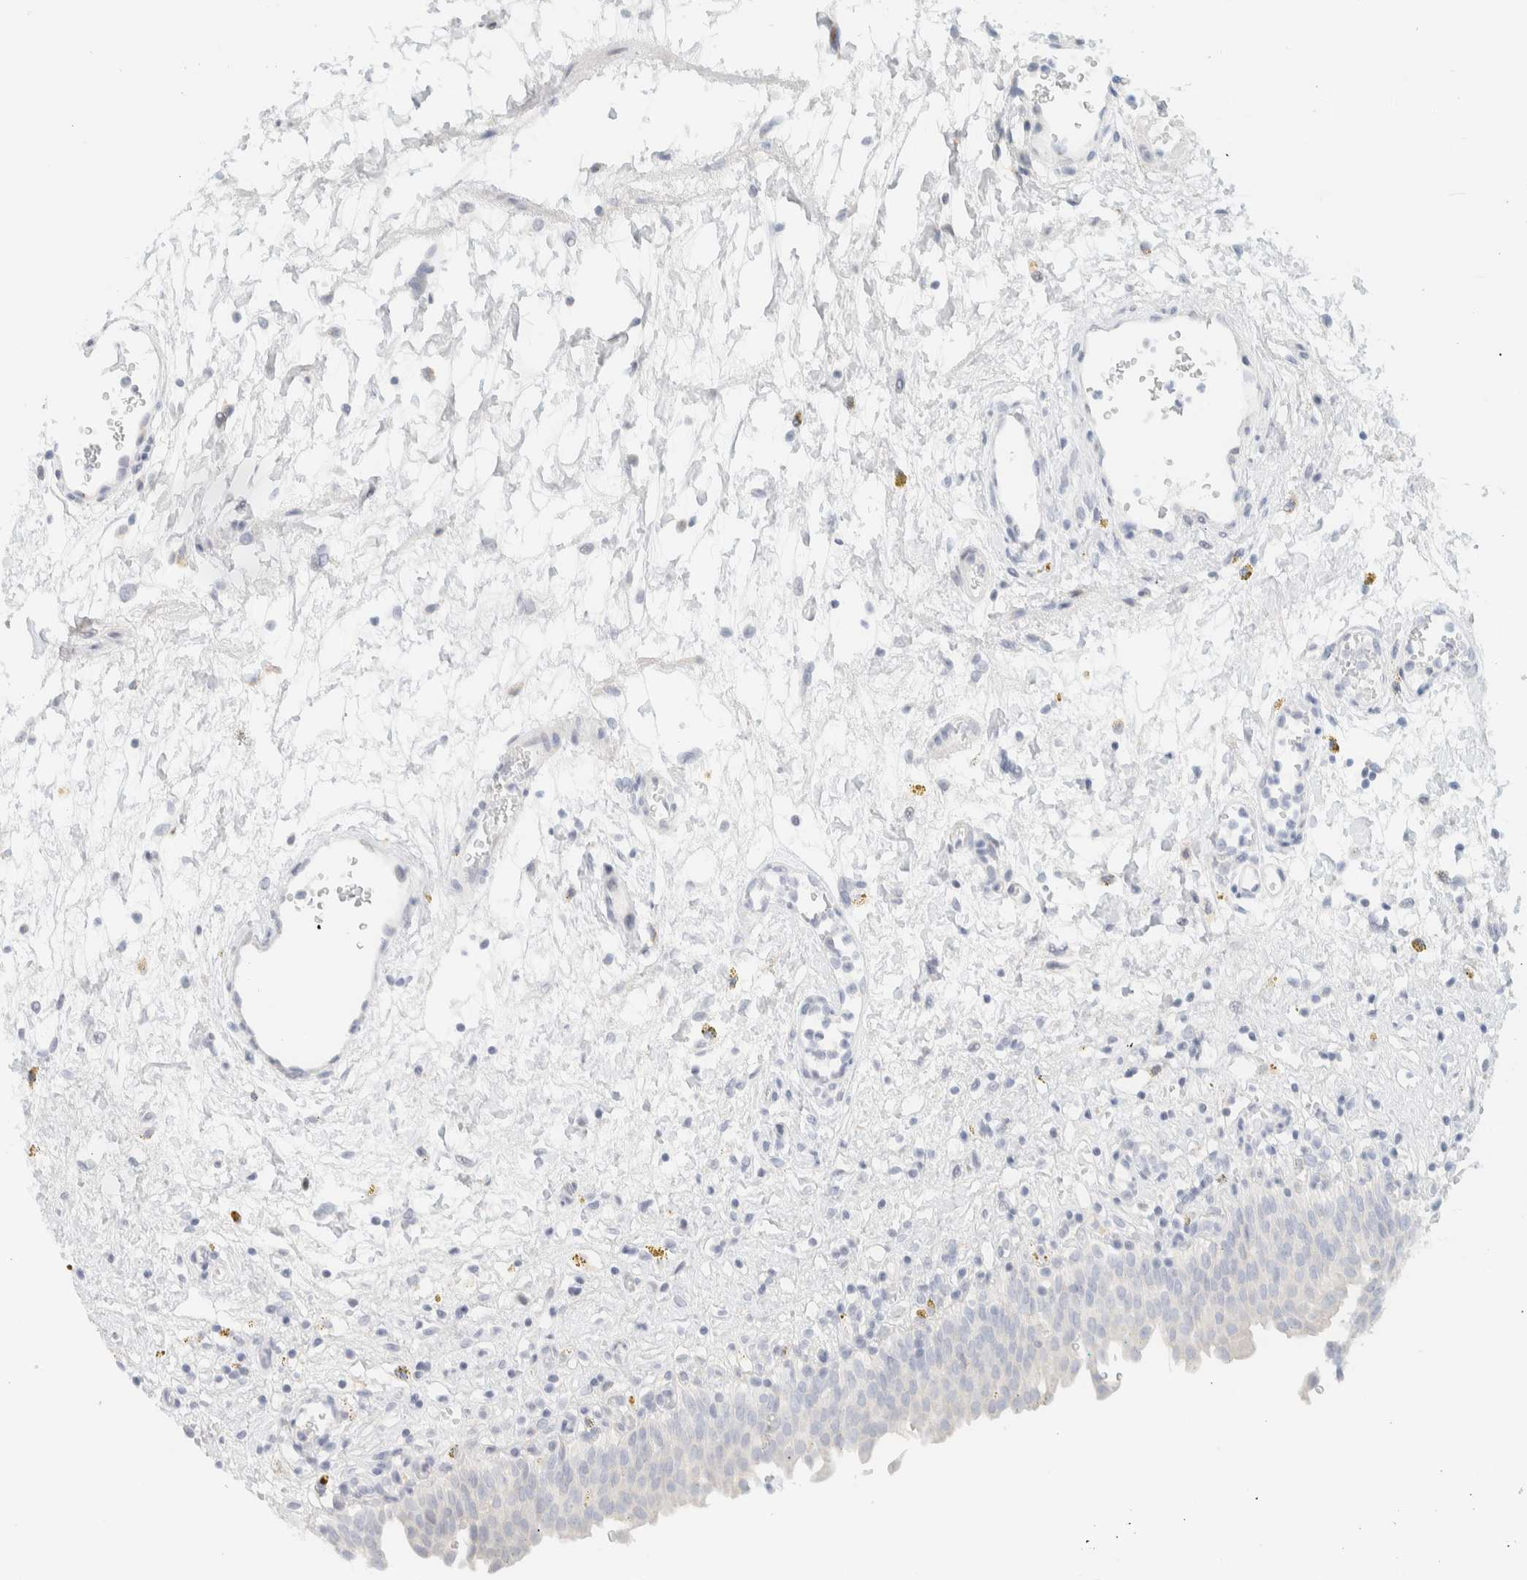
{"staining": {"intensity": "negative", "quantity": "none", "location": "none"}, "tissue": "urinary bladder", "cell_type": "Urothelial cells", "image_type": "normal", "snomed": [{"axis": "morphology", "description": "Urothelial carcinoma, High grade"}, {"axis": "topography", "description": "Urinary bladder"}], "caption": "Normal urinary bladder was stained to show a protein in brown. There is no significant staining in urothelial cells. (Brightfield microscopy of DAB (3,3'-diaminobenzidine) IHC at high magnification).", "gene": "SPNS3", "patient": {"sex": "male", "age": 46}}